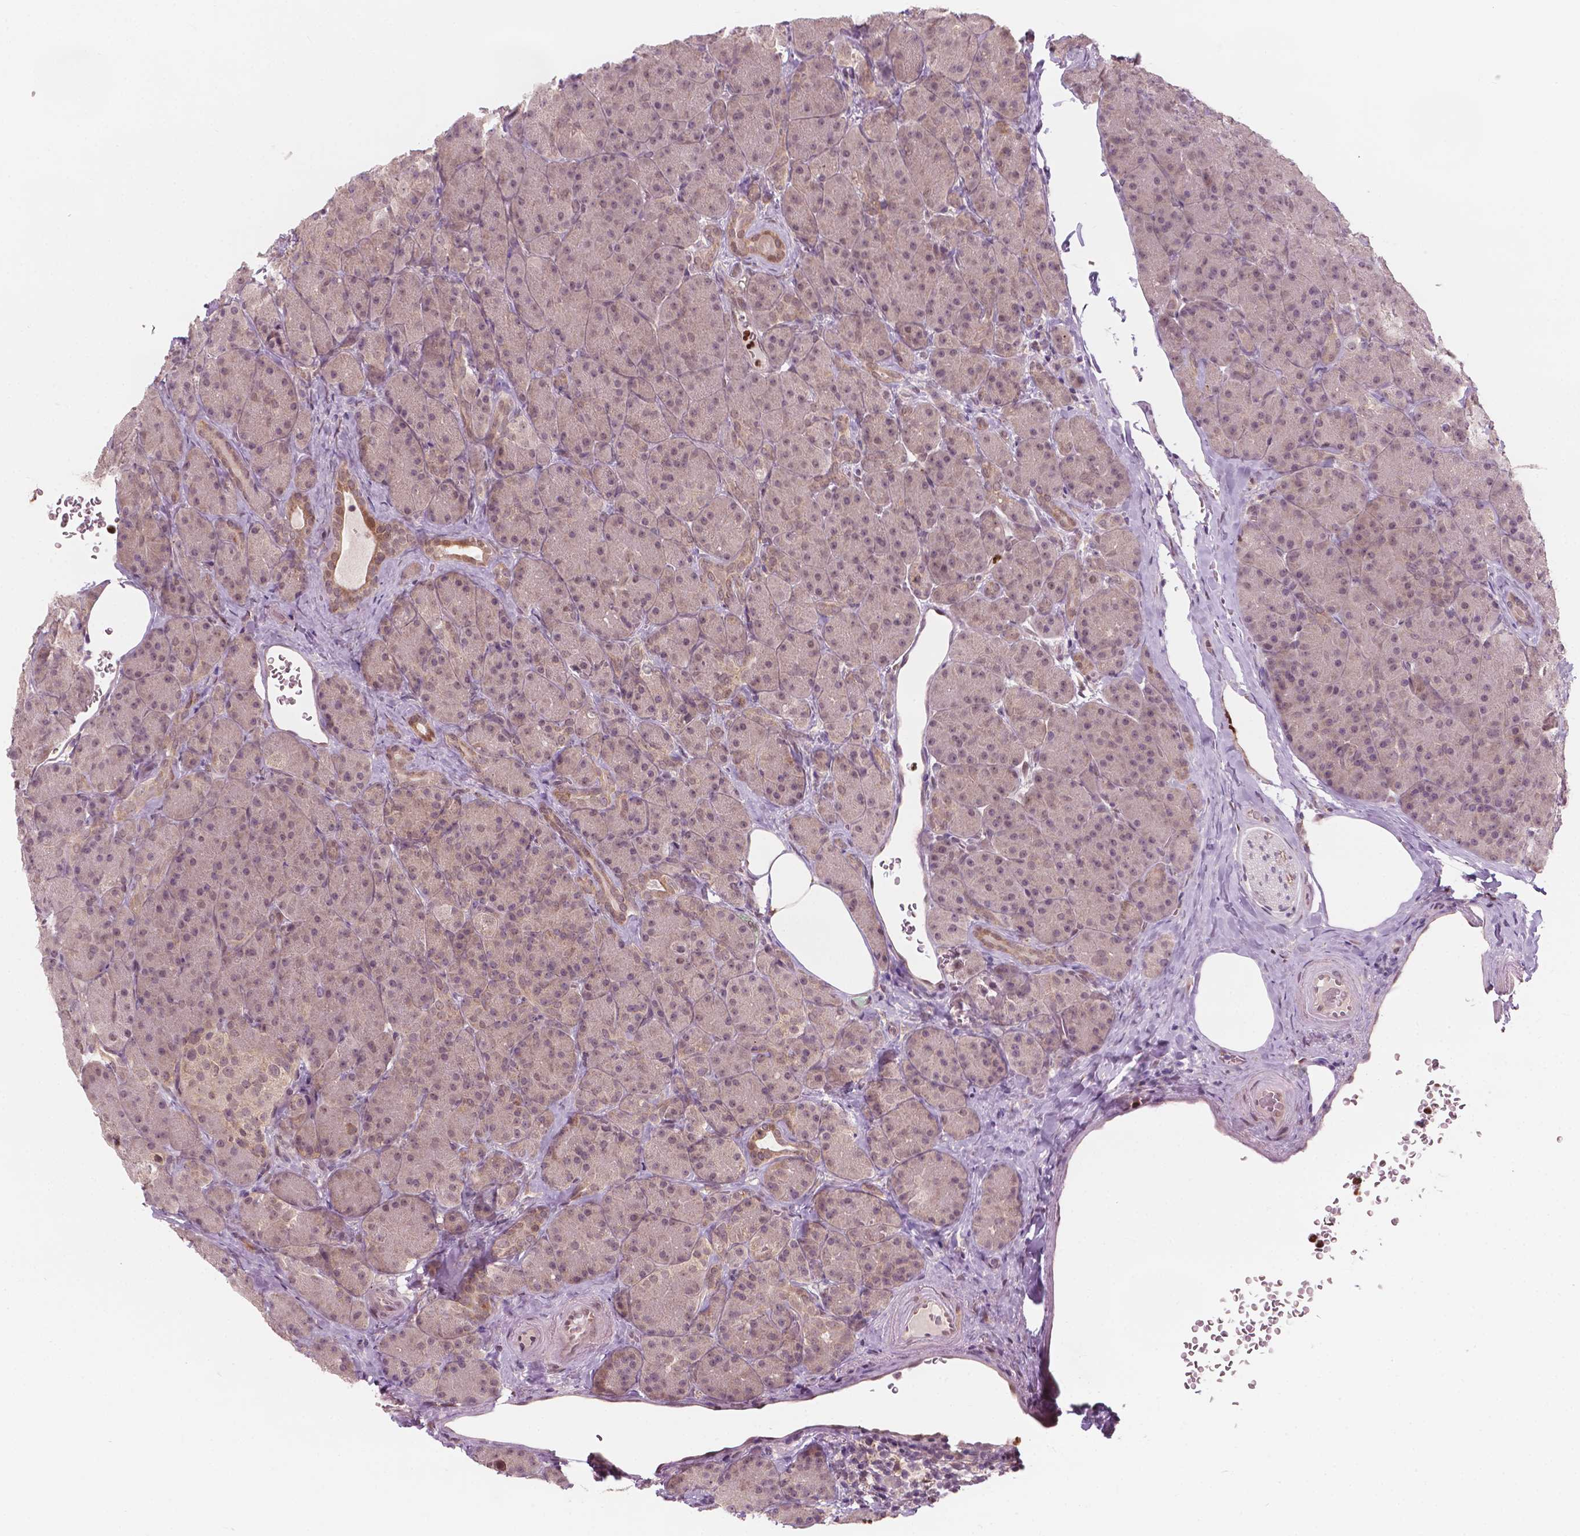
{"staining": {"intensity": "weak", "quantity": "25%-75%", "location": "cytoplasmic/membranous"}, "tissue": "pancreas", "cell_type": "Exocrine glandular cells", "image_type": "normal", "snomed": [{"axis": "morphology", "description": "Normal tissue, NOS"}, {"axis": "topography", "description": "Pancreas"}], "caption": "Immunohistochemical staining of benign human pancreas exhibits low levels of weak cytoplasmic/membranous expression in about 25%-75% of exocrine glandular cells.", "gene": "NFAT5", "patient": {"sex": "male", "age": 57}}